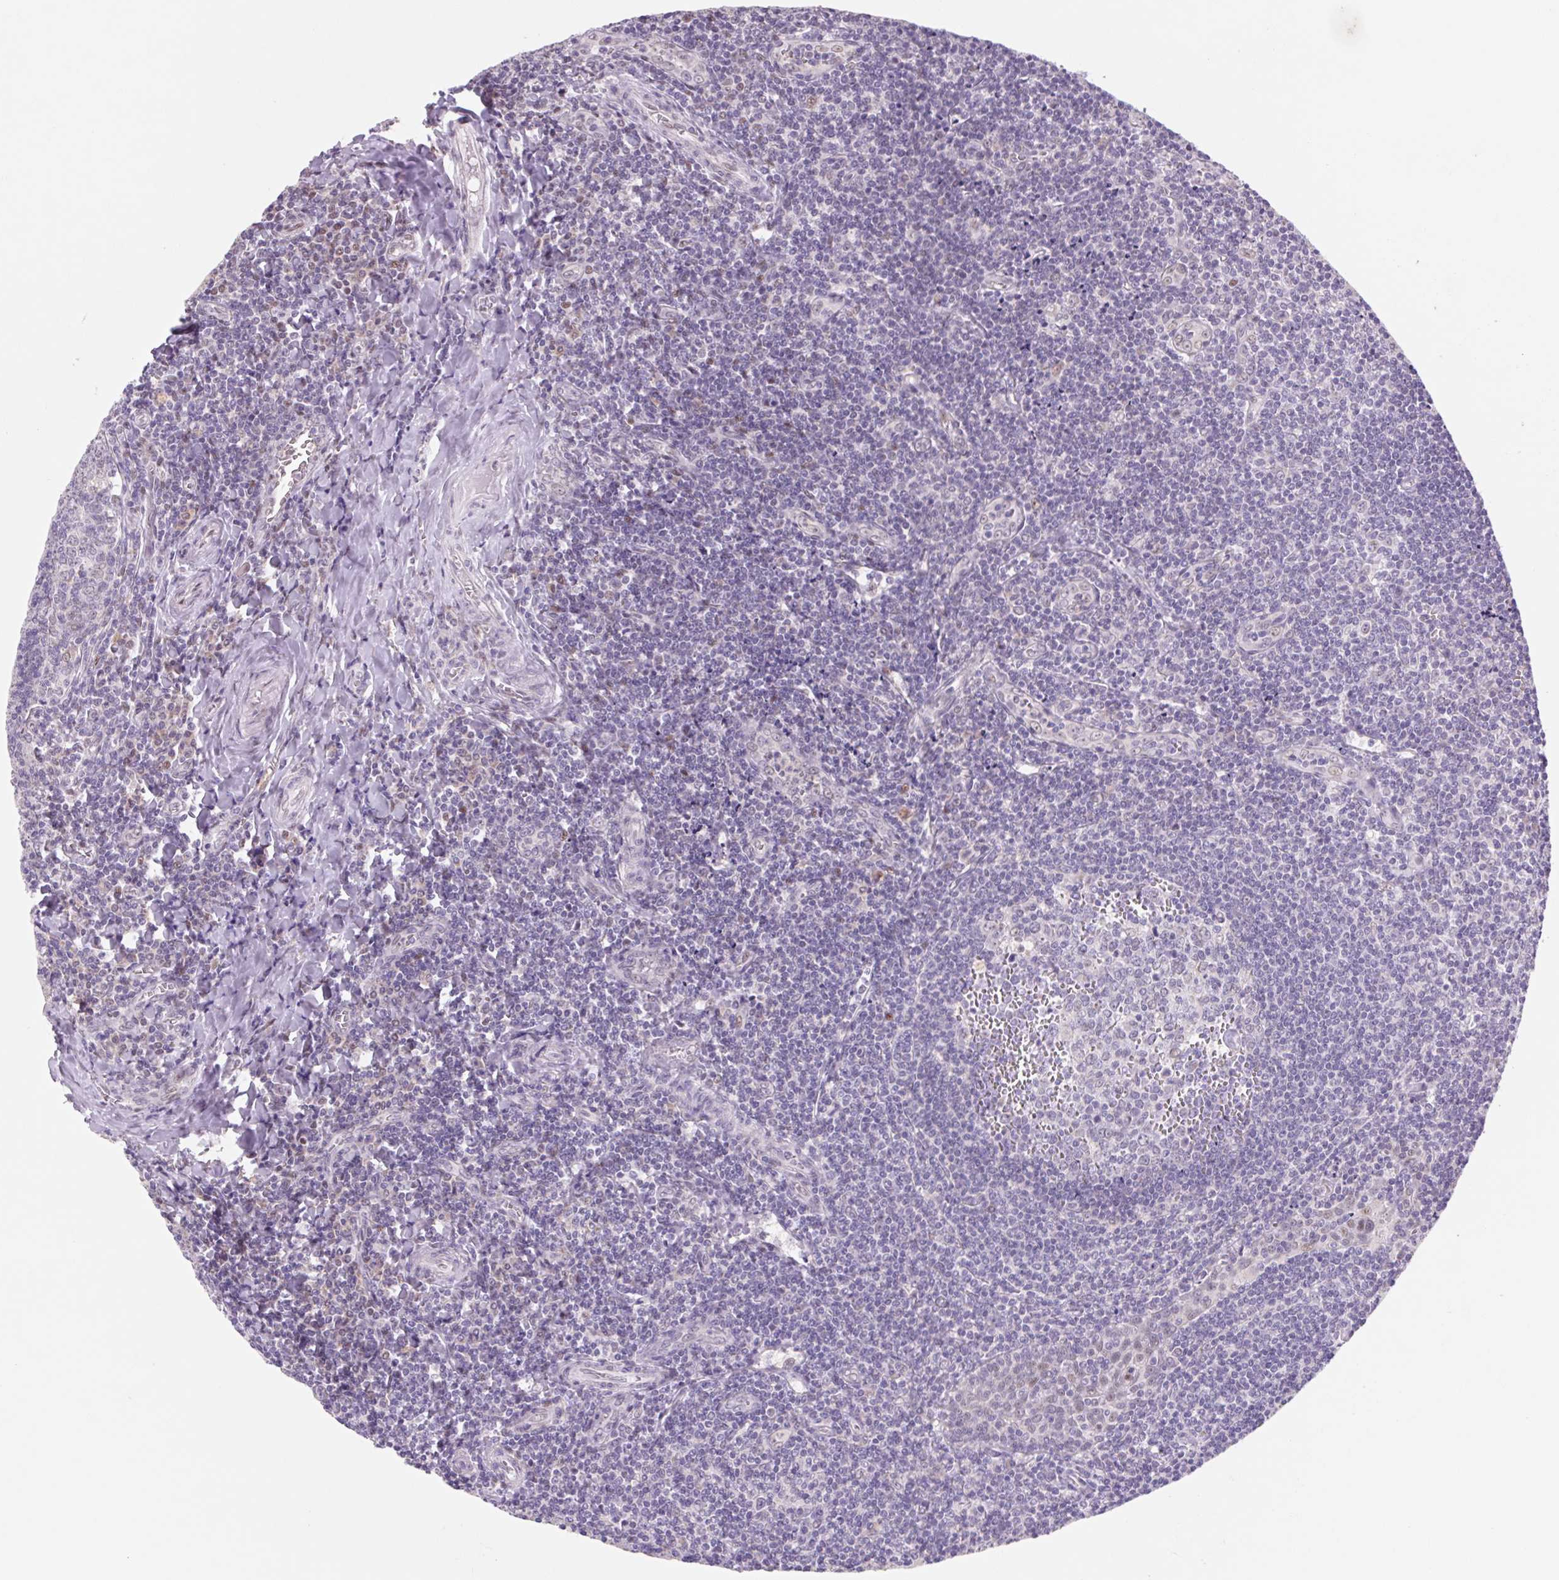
{"staining": {"intensity": "negative", "quantity": "none", "location": "none"}, "tissue": "tonsil", "cell_type": "Germinal center cells", "image_type": "normal", "snomed": [{"axis": "morphology", "description": "Normal tissue, NOS"}, {"axis": "morphology", "description": "Inflammation, NOS"}, {"axis": "topography", "description": "Tonsil"}], "caption": "Immunohistochemistry (IHC) histopathology image of normal human tonsil stained for a protein (brown), which displays no positivity in germinal center cells.", "gene": "DPPA5", "patient": {"sex": "female", "age": 31}}